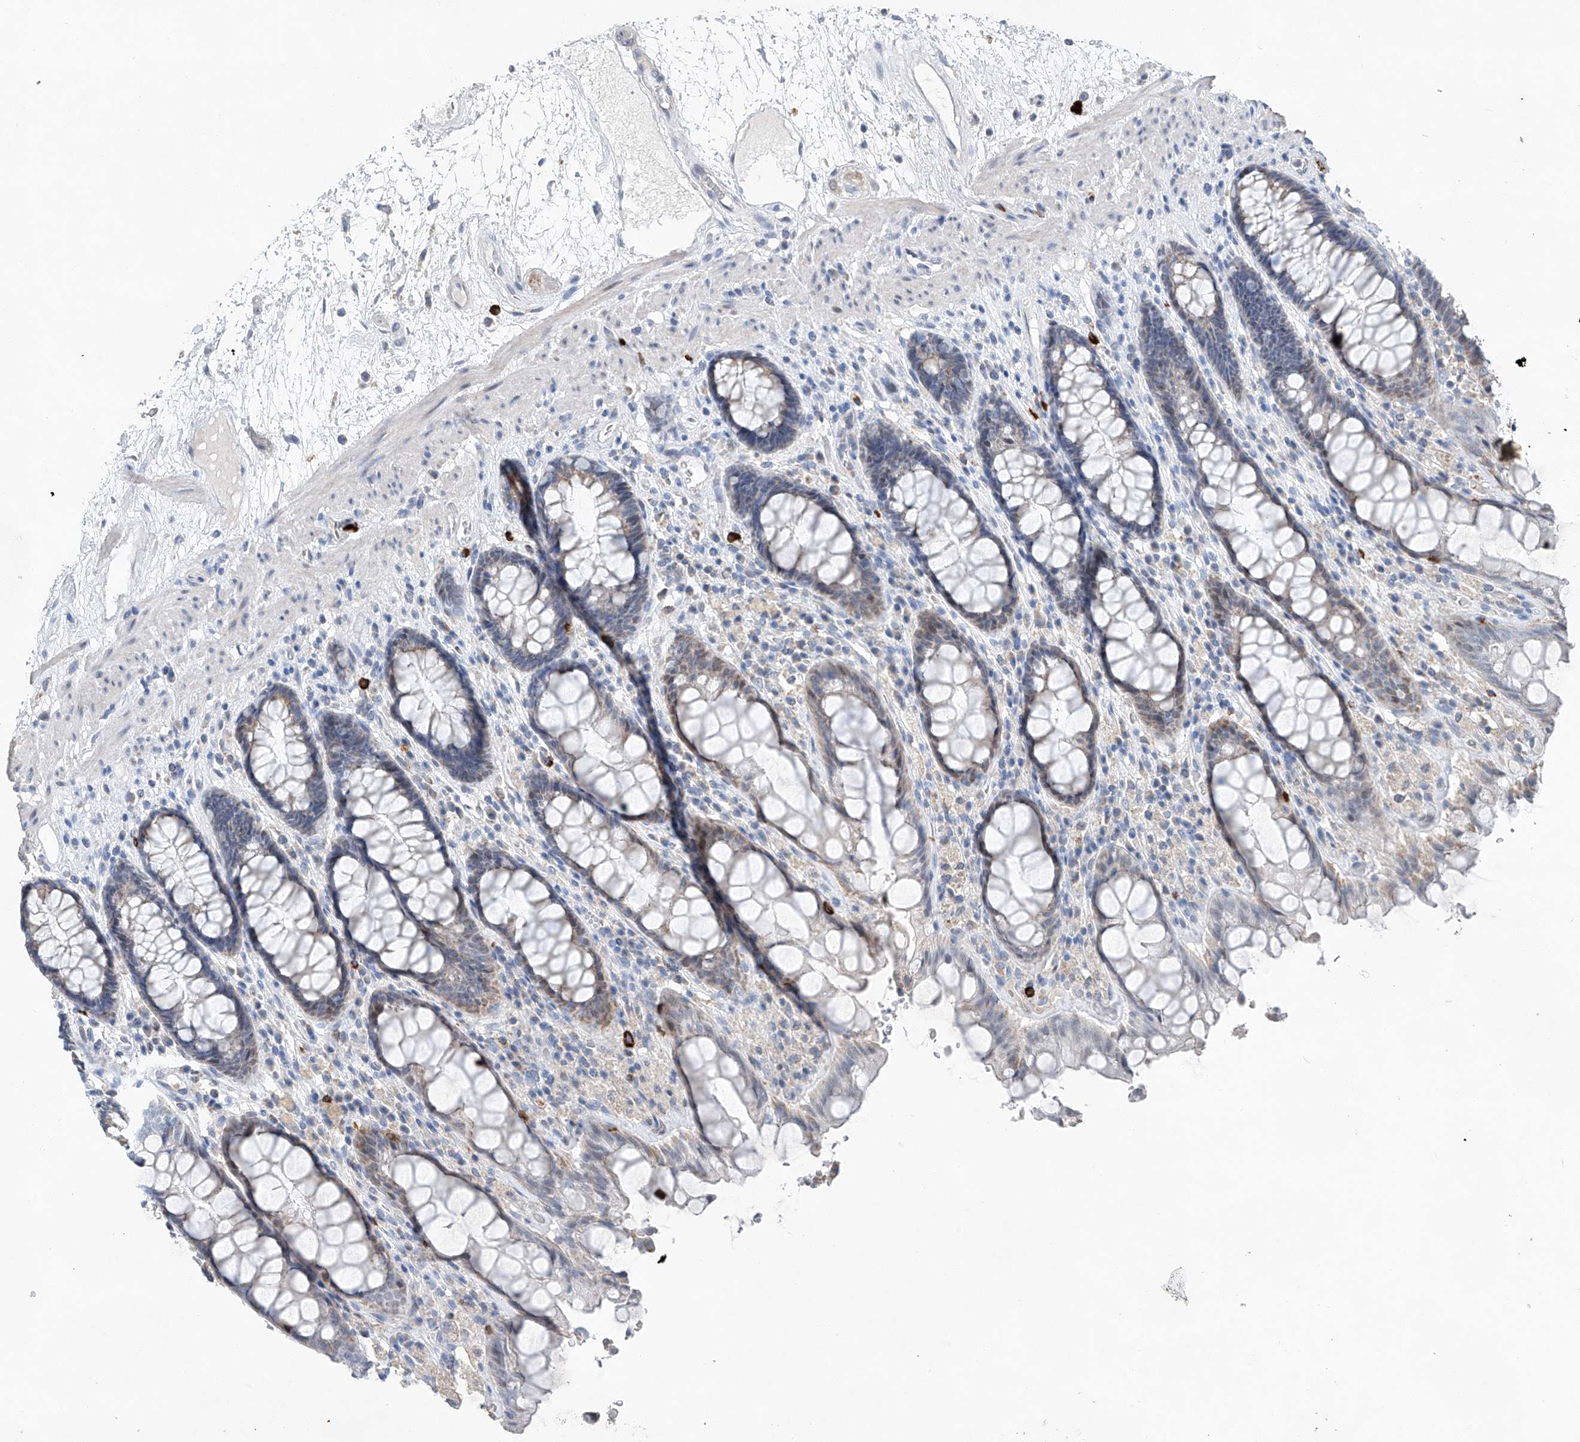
{"staining": {"intensity": "weak", "quantity": "25%-75%", "location": "cytoplasmic/membranous"}, "tissue": "rectum", "cell_type": "Glandular cells", "image_type": "normal", "snomed": [{"axis": "morphology", "description": "Normal tissue, NOS"}, {"axis": "topography", "description": "Rectum"}], "caption": "Benign rectum displays weak cytoplasmic/membranous positivity in approximately 25%-75% of glandular cells, visualized by immunohistochemistry.", "gene": "KLF15", "patient": {"sex": "male", "age": 64}}